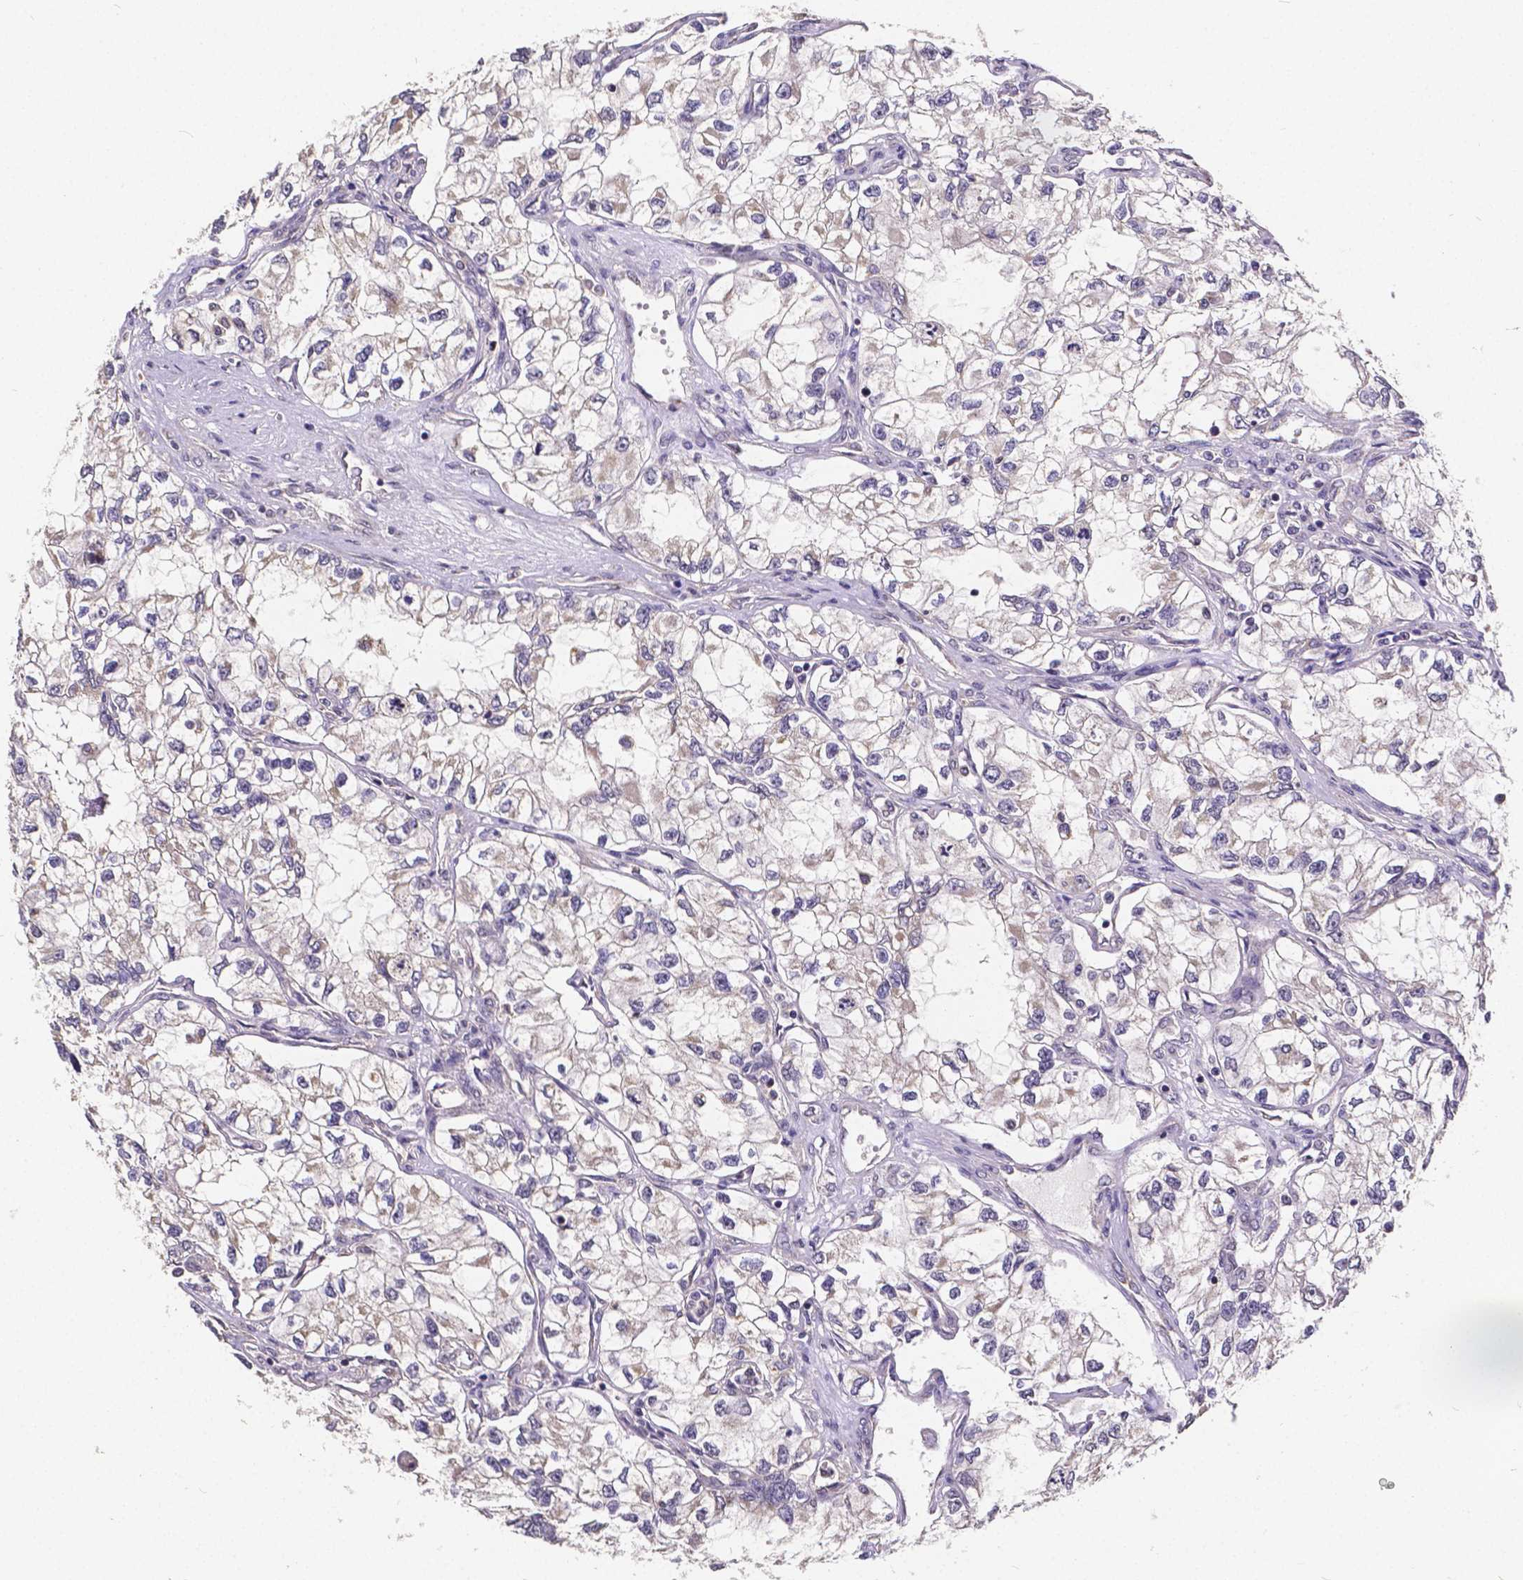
{"staining": {"intensity": "negative", "quantity": "none", "location": "none"}, "tissue": "renal cancer", "cell_type": "Tumor cells", "image_type": "cancer", "snomed": [{"axis": "morphology", "description": "Adenocarcinoma, NOS"}, {"axis": "topography", "description": "Kidney"}], "caption": "High magnification brightfield microscopy of renal cancer stained with DAB (3,3'-diaminobenzidine) (brown) and counterstained with hematoxylin (blue): tumor cells show no significant expression.", "gene": "CTNNA2", "patient": {"sex": "female", "age": 59}}